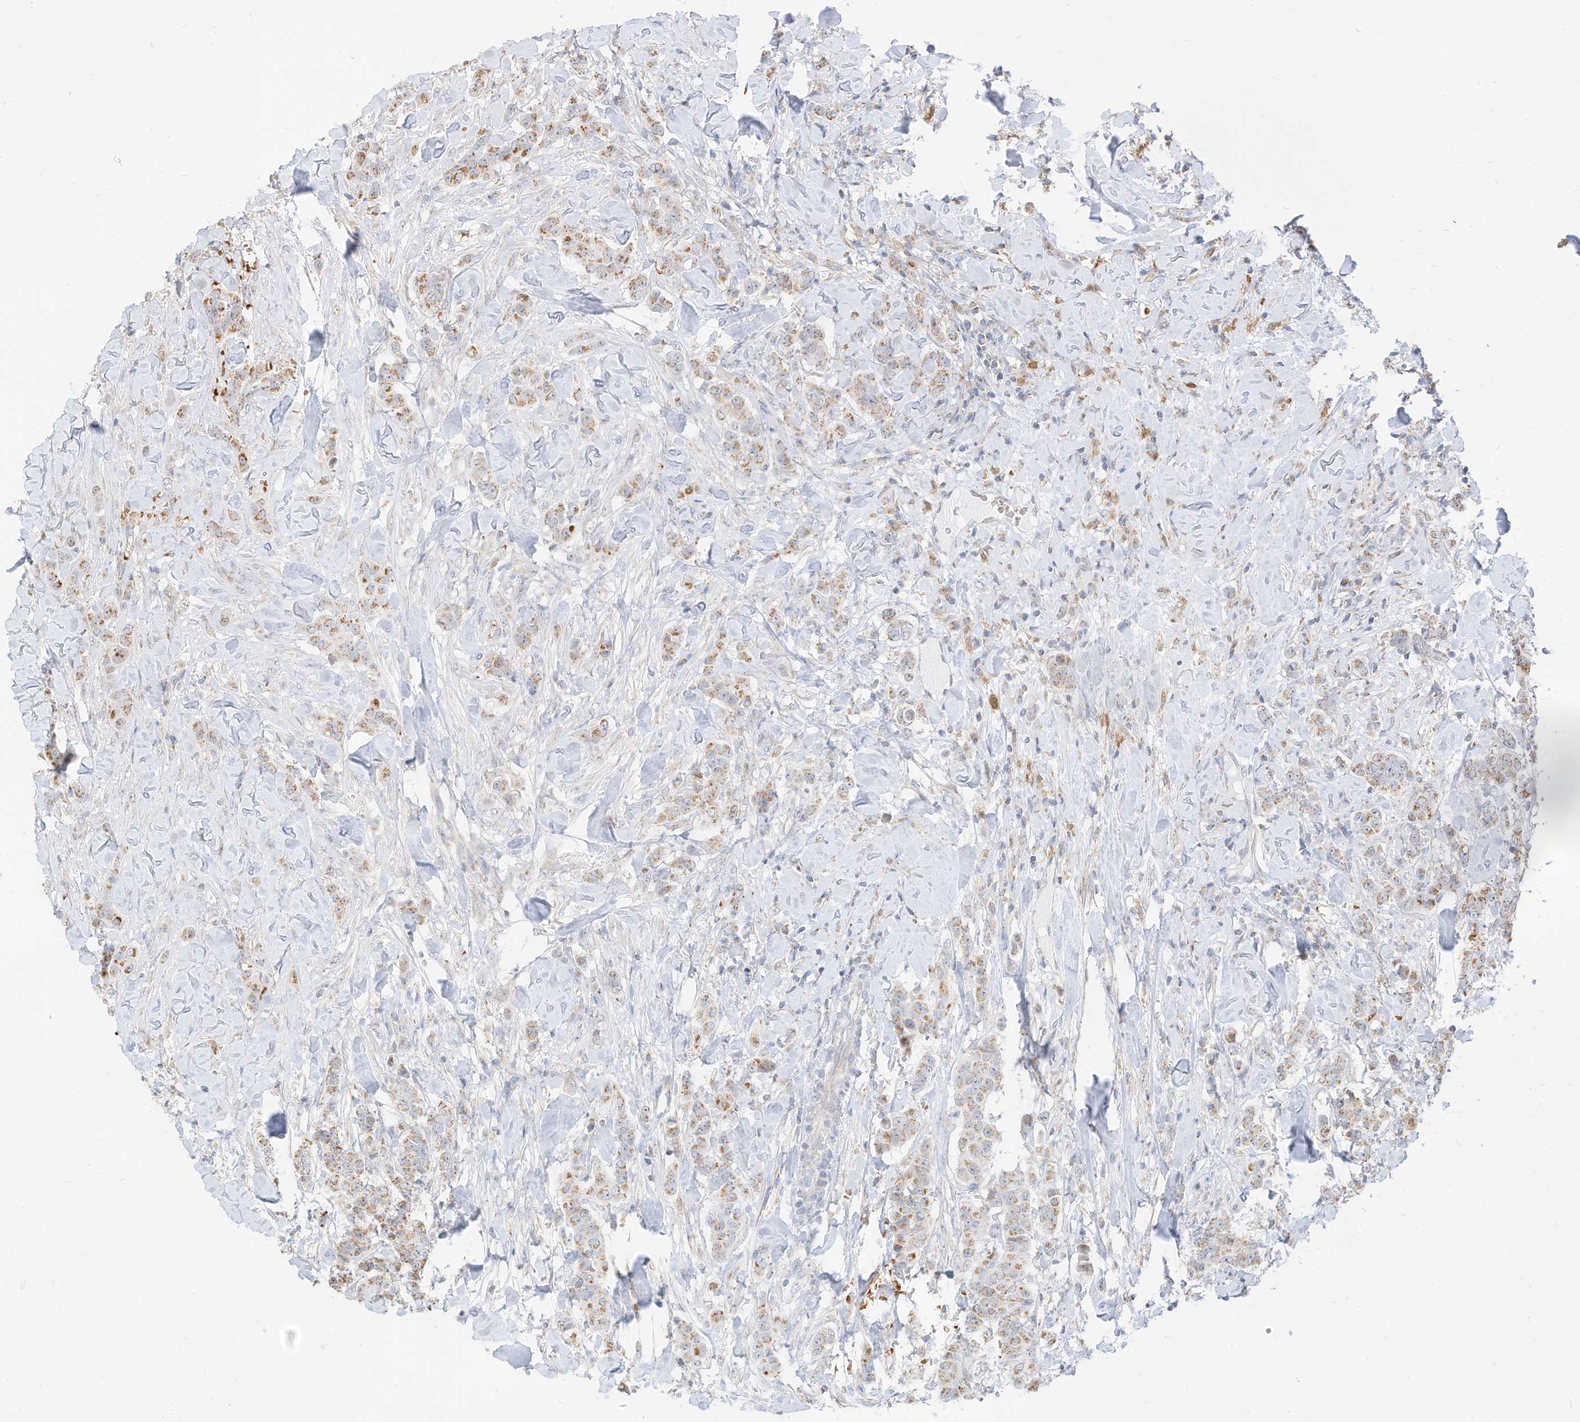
{"staining": {"intensity": "moderate", "quantity": "25%-75%", "location": "cytoplasmic/membranous"}, "tissue": "breast cancer", "cell_type": "Tumor cells", "image_type": "cancer", "snomed": [{"axis": "morphology", "description": "Duct carcinoma"}, {"axis": "topography", "description": "Breast"}], "caption": "A photomicrograph showing moderate cytoplasmic/membranous expression in approximately 25%-75% of tumor cells in breast invasive ductal carcinoma, as visualized by brown immunohistochemical staining.", "gene": "MTUS2", "patient": {"sex": "female", "age": 40}}